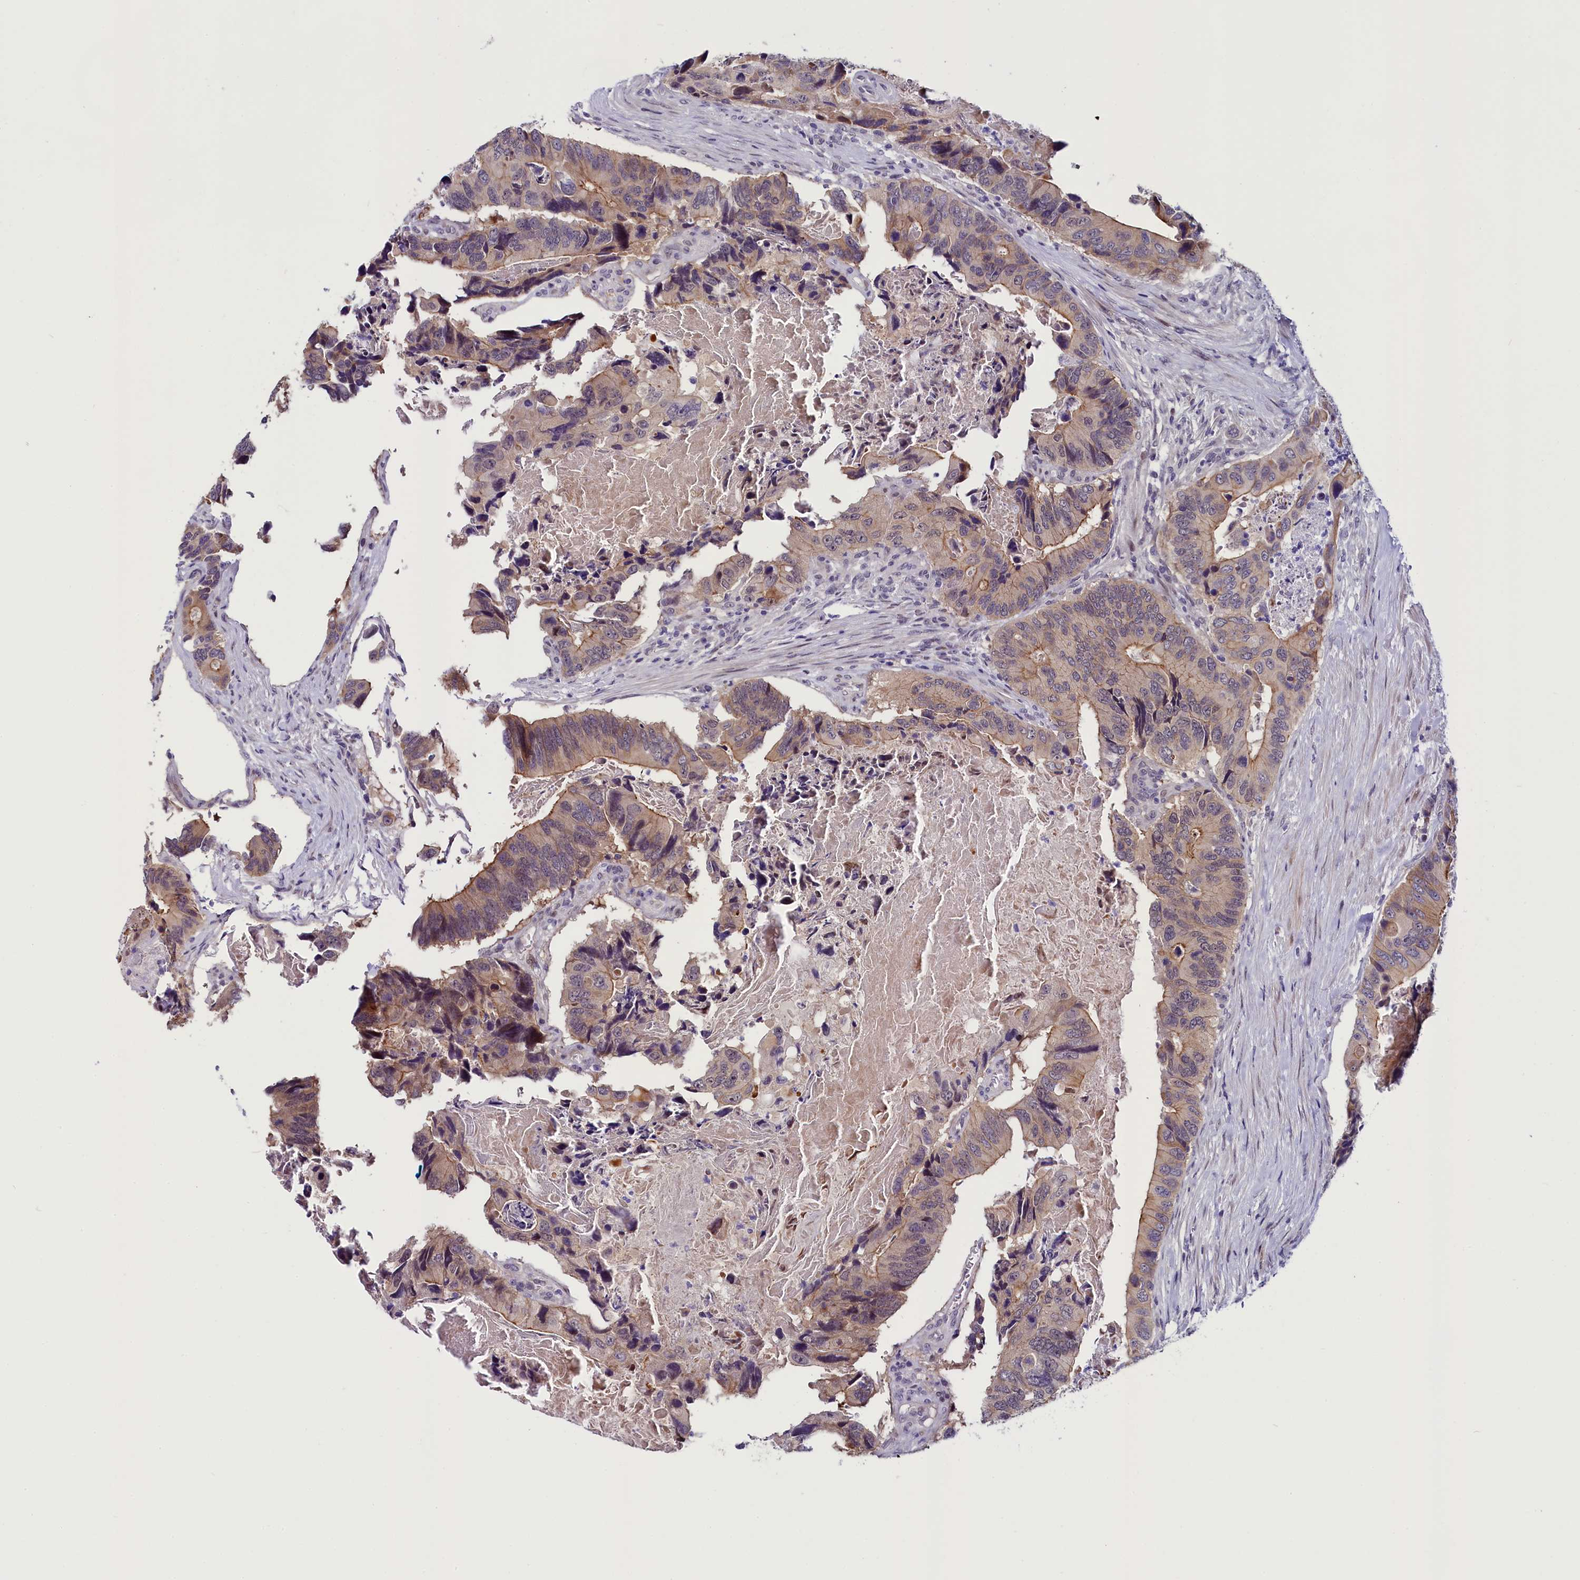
{"staining": {"intensity": "weak", "quantity": "25%-75%", "location": "cytoplasmic/membranous"}, "tissue": "colorectal cancer", "cell_type": "Tumor cells", "image_type": "cancer", "snomed": [{"axis": "morphology", "description": "Adenocarcinoma, NOS"}, {"axis": "topography", "description": "Colon"}], "caption": "Immunohistochemical staining of colorectal adenocarcinoma exhibits weak cytoplasmic/membranous protein staining in approximately 25%-75% of tumor cells.", "gene": "CCDC106", "patient": {"sex": "male", "age": 84}}